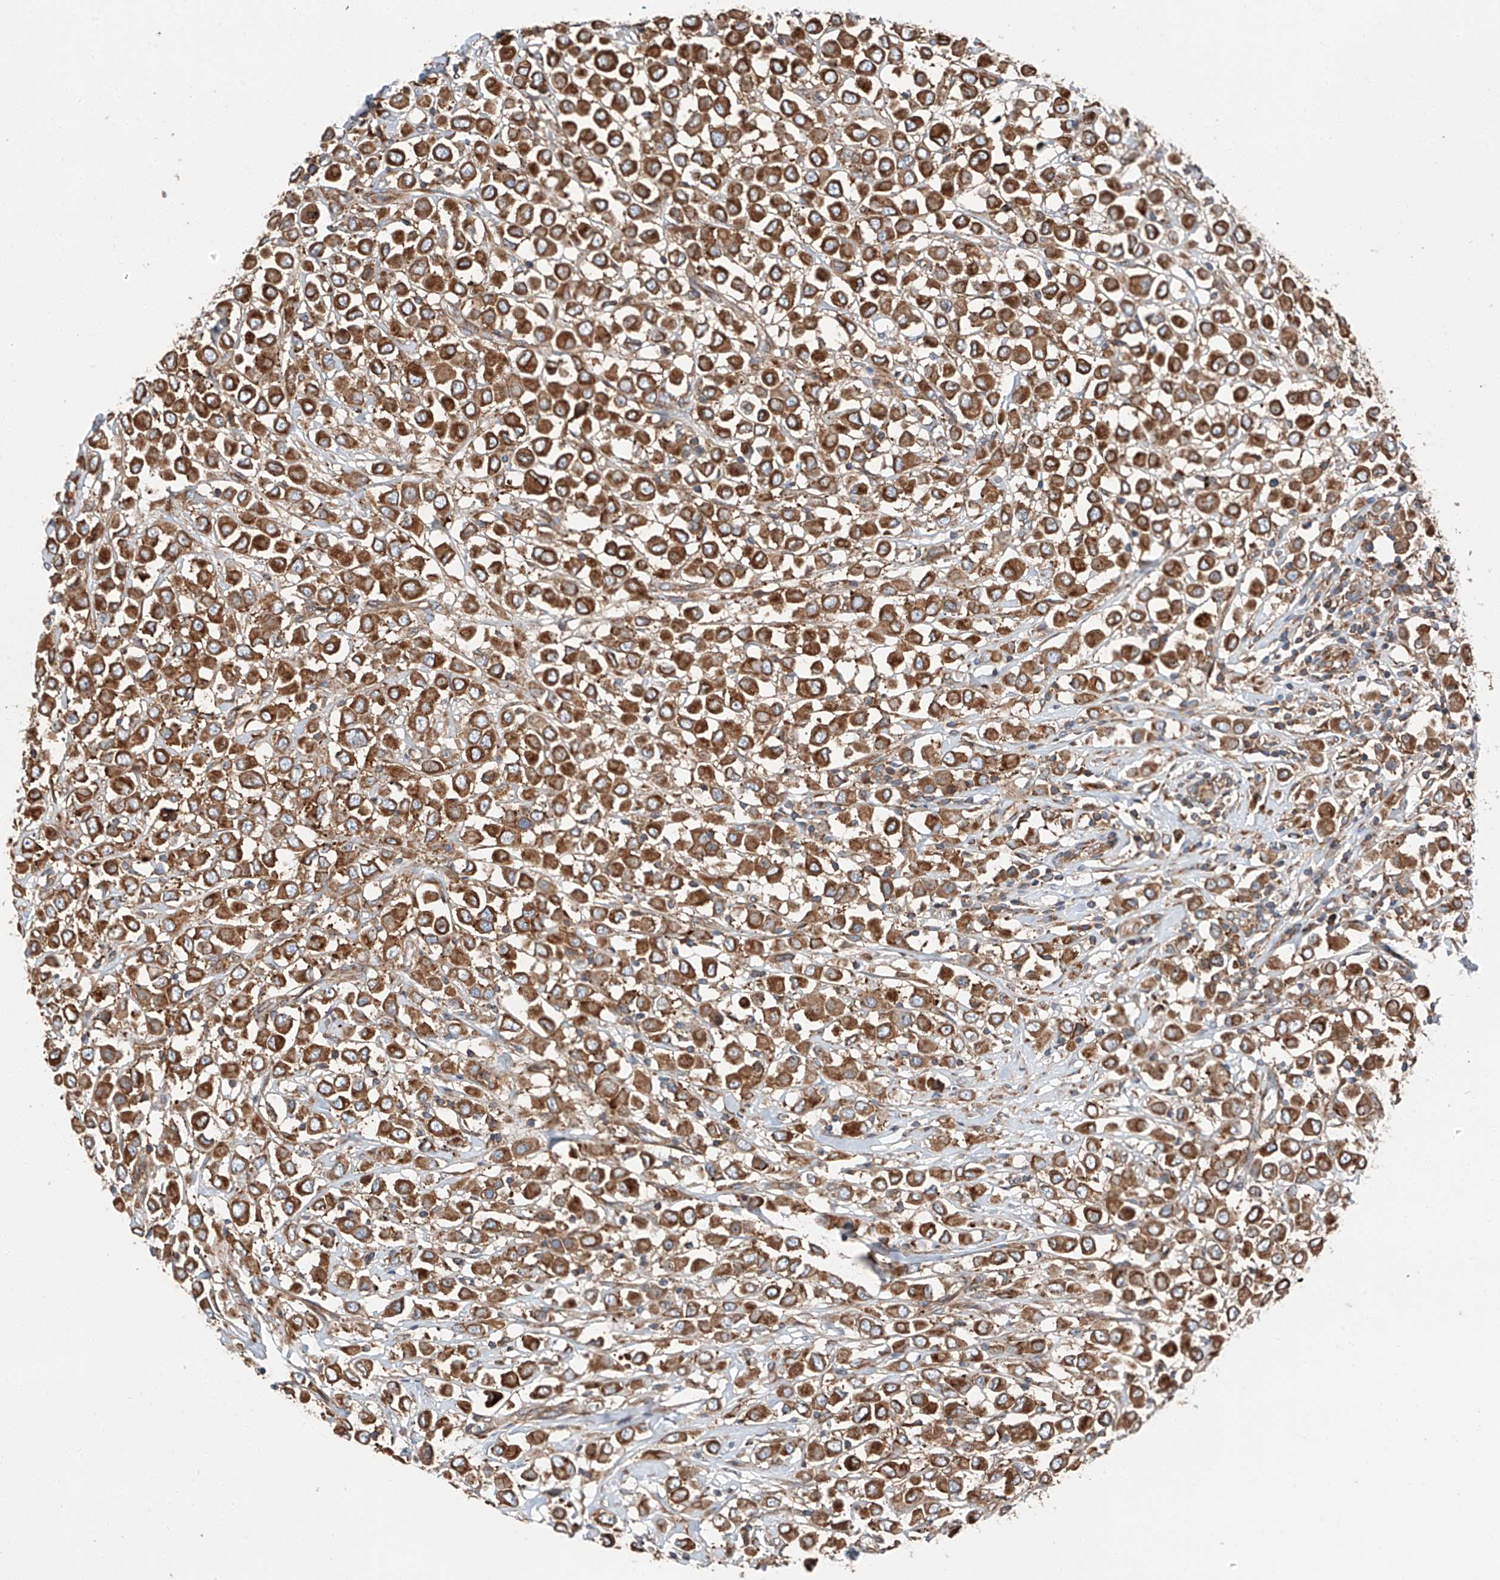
{"staining": {"intensity": "moderate", "quantity": ">75%", "location": "cytoplasmic/membranous"}, "tissue": "breast cancer", "cell_type": "Tumor cells", "image_type": "cancer", "snomed": [{"axis": "morphology", "description": "Duct carcinoma"}, {"axis": "topography", "description": "Breast"}], "caption": "High-power microscopy captured an immunohistochemistry (IHC) micrograph of breast cancer (intraductal carcinoma), revealing moderate cytoplasmic/membranous staining in about >75% of tumor cells.", "gene": "ZC3H15", "patient": {"sex": "female", "age": 61}}